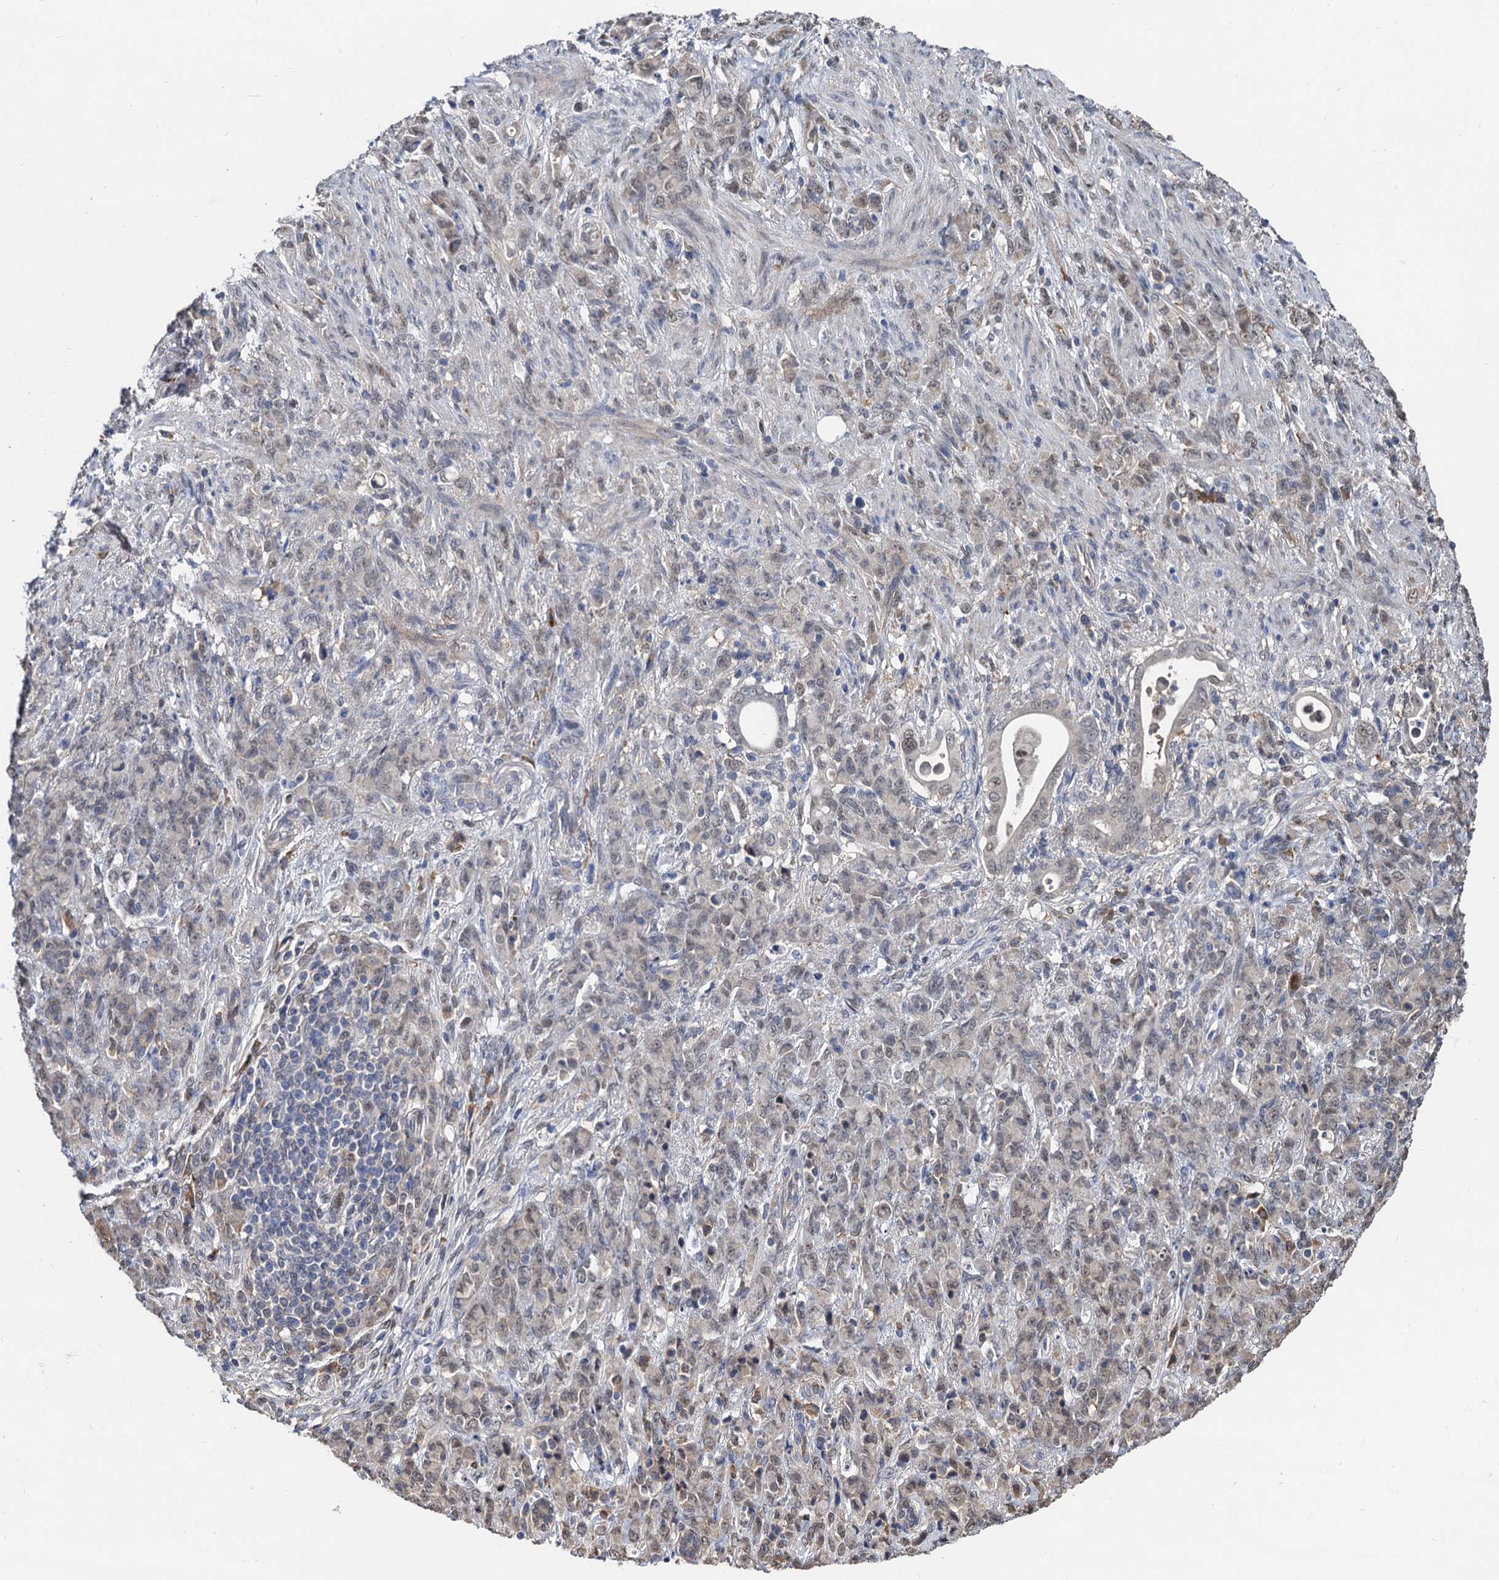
{"staining": {"intensity": "weak", "quantity": "25%-75%", "location": "nuclear"}, "tissue": "stomach cancer", "cell_type": "Tumor cells", "image_type": "cancer", "snomed": [{"axis": "morphology", "description": "Adenocarcinoma, NOS"}, {"axis": "topography", "description": "Stomach"}], "caption": "This micrograph shows immunohistochemistry staining of human stomach cancer, with low weak nuclear expression in about 25%-75% of tumor cells.", "gene": "PSMD4", "patient": {"sex": "female", "age": 79}}